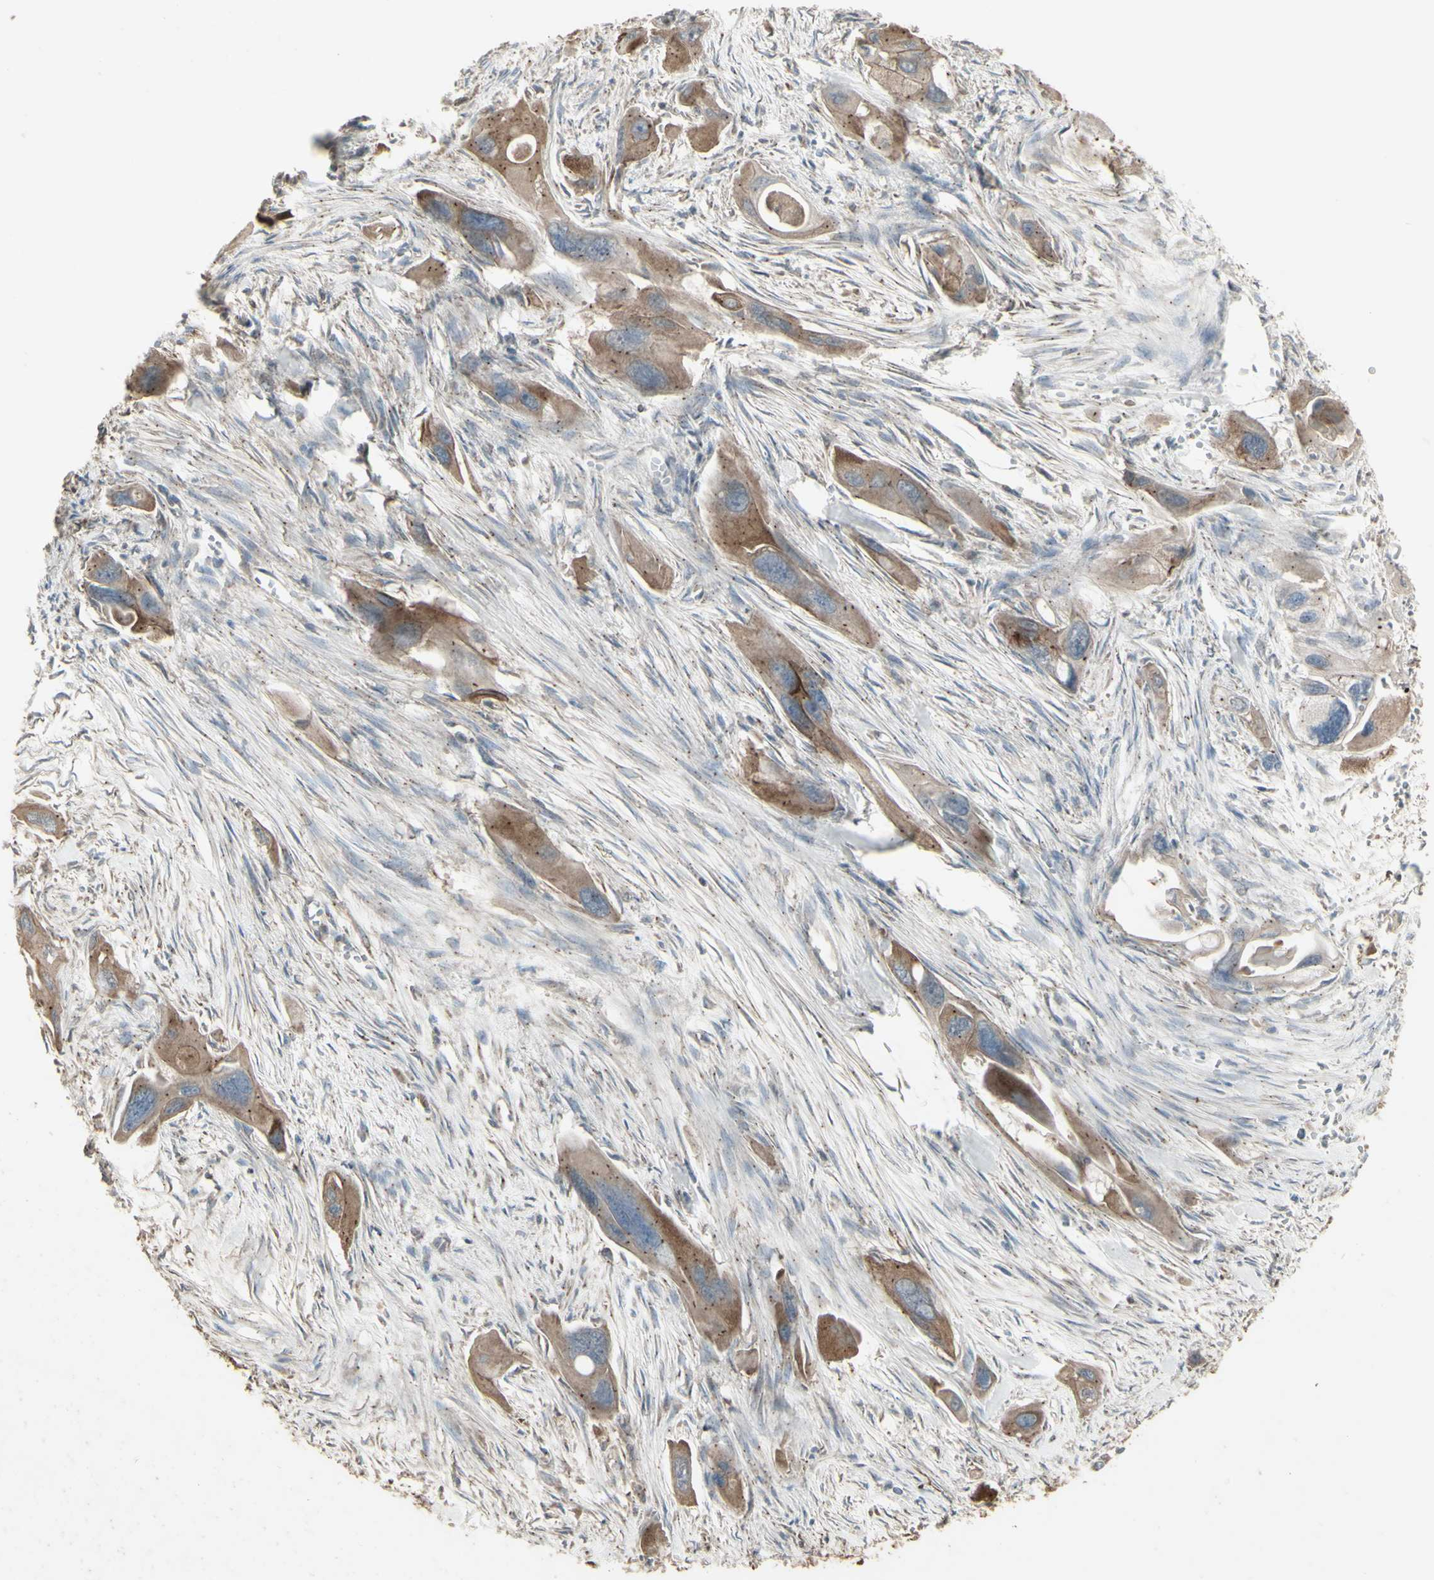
{"staining": {"intensity": "moderate", "quantity": ">75%", "location": "cytoplasmic/membranous"}, "tissue": "pancreatic cancer", "cell_type": "Tumor cells", "image_type": "cancer", "snomed": [{"axis": "morphology", "description": "Adenocarcinoma, NOS"}, {"axis": "topography", "description": "Pancreas"}], "caption": "A brown stain shows moderate cytoplasmic/membranous expression of a protein in human pancreatic cancer (adenocarcinoma) tumor cells. The protein is shown in brown color, while the nuclei are stained blue.", "gene": "FXYD3", "patient": {"sex": "male", "age": 73}}